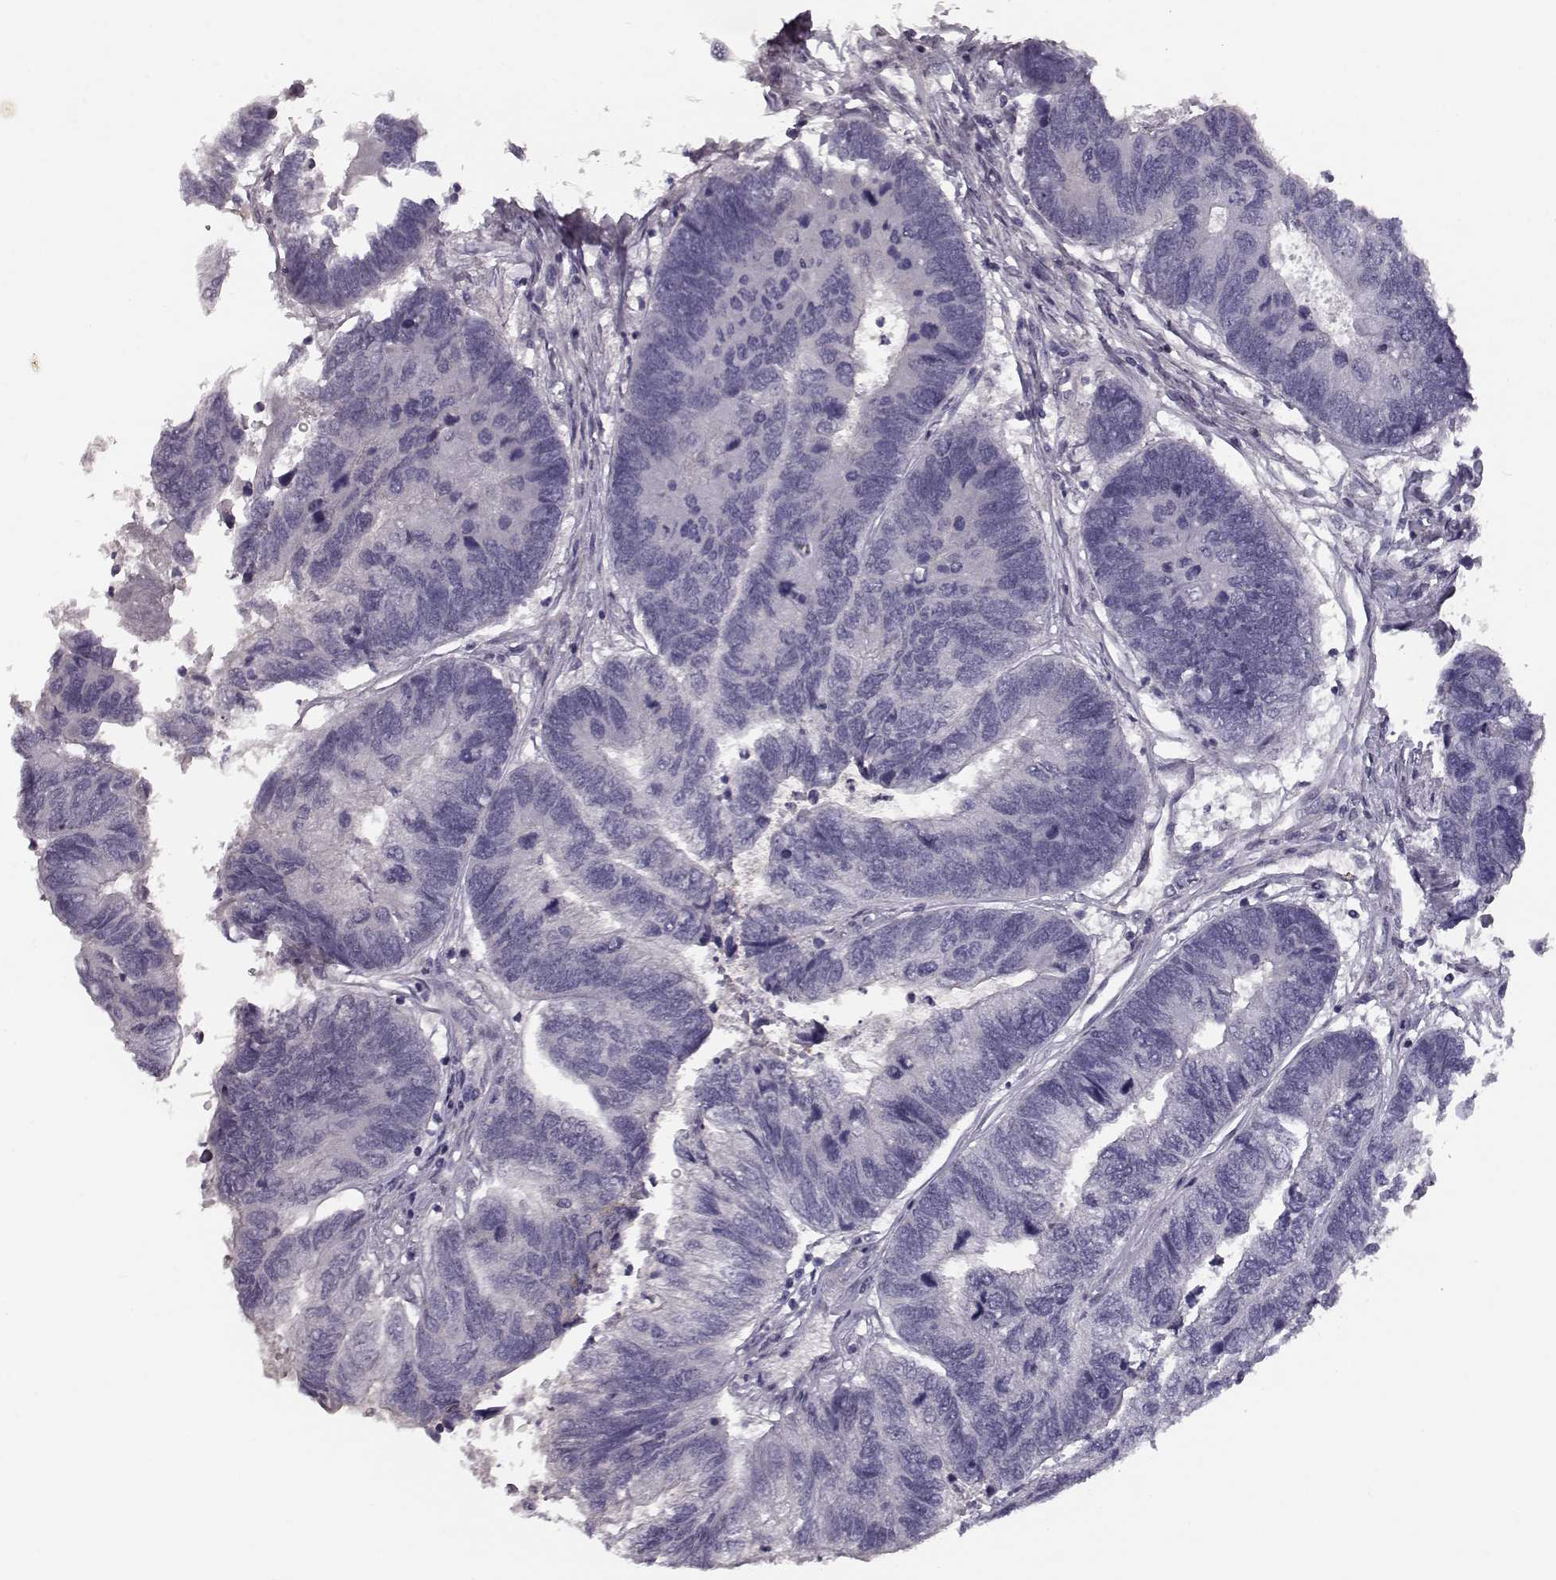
{"staining": {"intensity": "negative", "quantity": "none", "location": "none"}, "tissue": "colorectal cancer", "cell_type": "Tumor cells", "image_type": "cancer", "snomed": [{"axis": "morphology", "description": "Adenocarcinoma, NOS"}, {"axis": "topography", "description": "Colon"}], "caption": "The immunohistochemistry photomicrograph has no significant positivity in tumor cells of adenocarcinoma (colorectal) tissue.", "gene": "CCL19", "patient": {"sex": "female", "age": 67}}